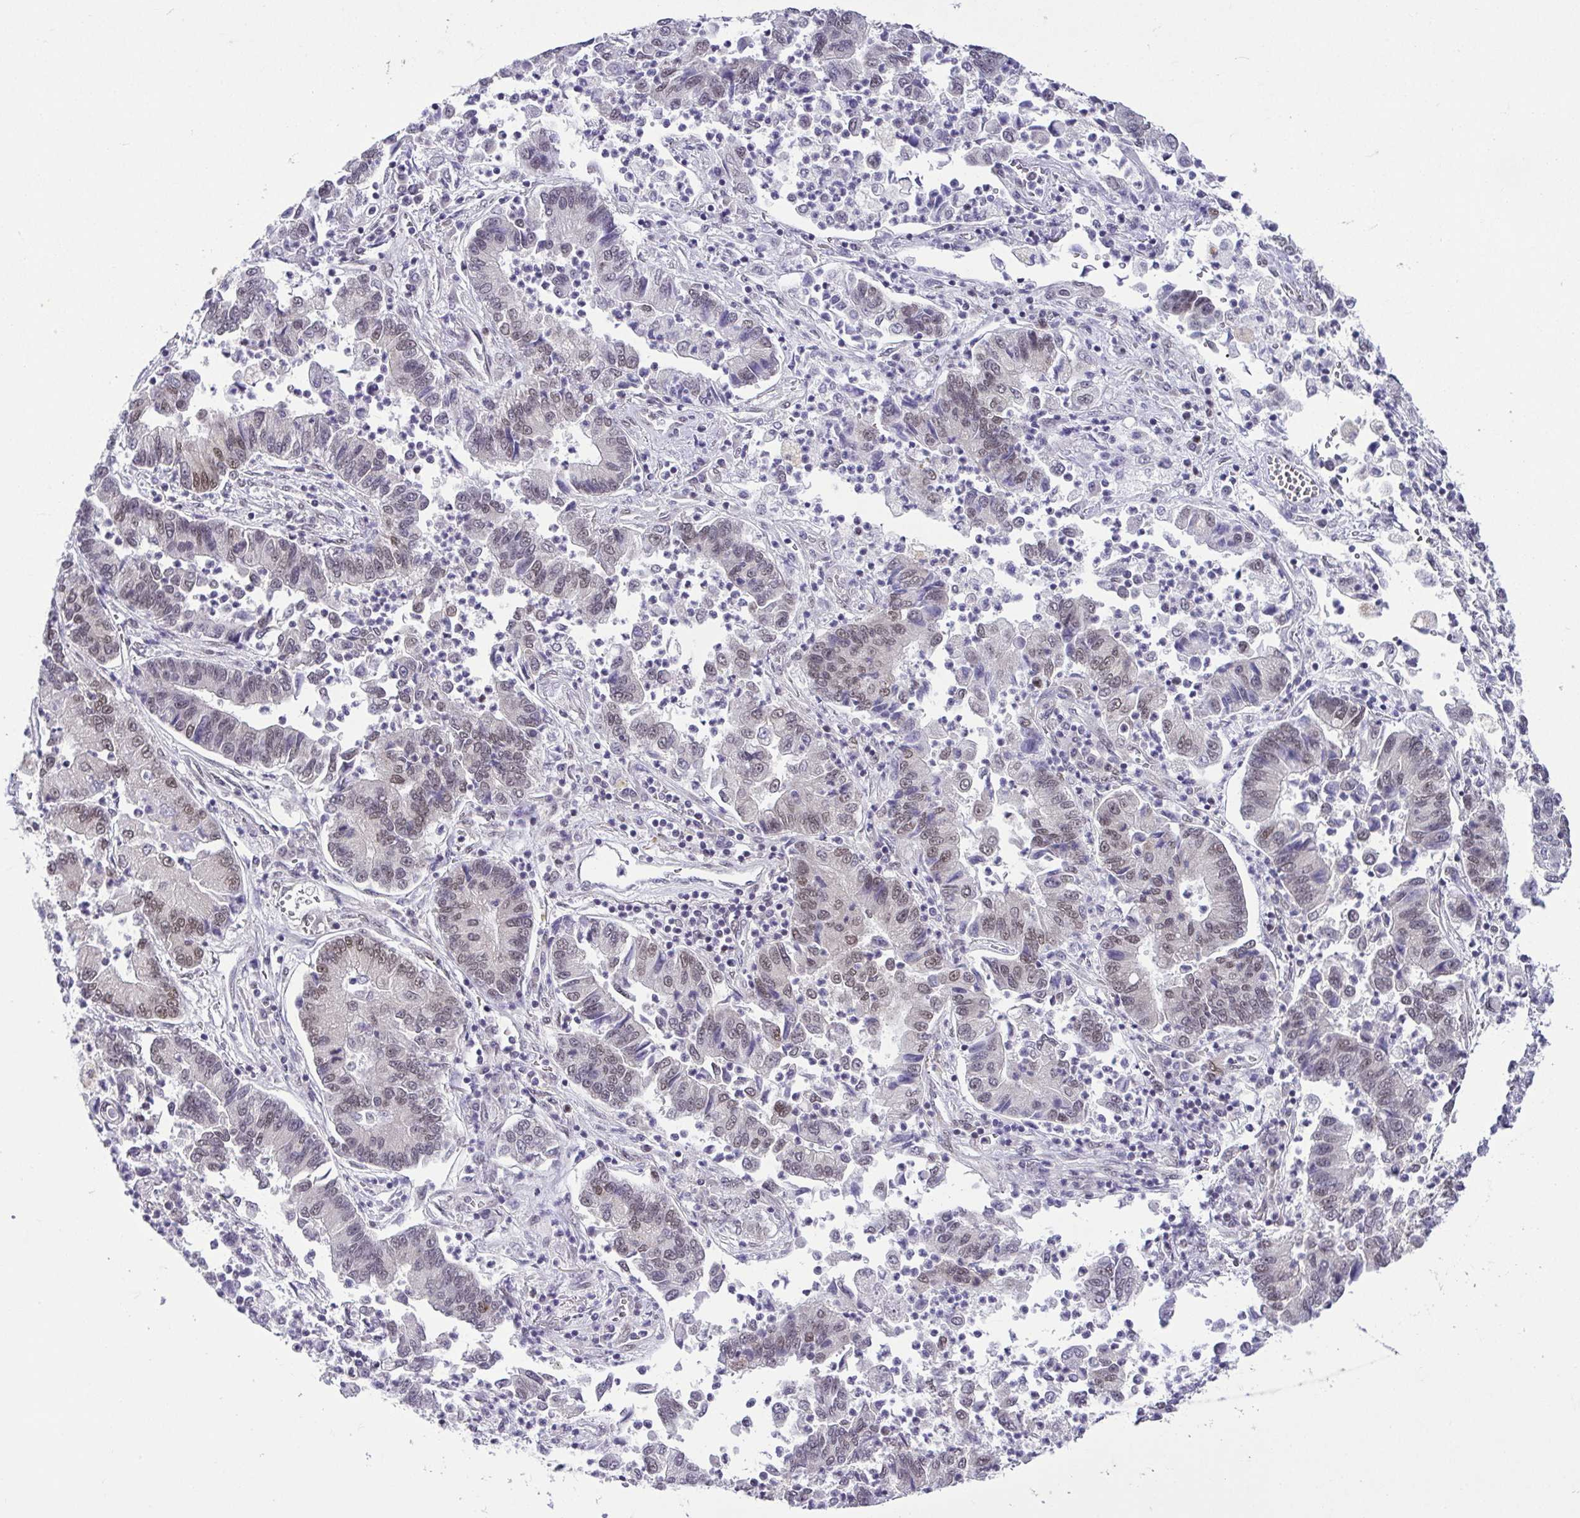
{"staining": {"intensity": "weak", "quantity": "<25%", "location": "nuclear"}, "tissue": "lung cancer", "cell_type": "Tumor cells", "image_type": "cancer", "snomed": [{"axis": "morphology", "description": "Adenocarcinoma, NOS"}, {"axis": "topography", "description": "Lung"}], "caption": "Immunohistochemistry histopathology image of human adenocarcinoma (lung) stained for a protein (brown), which reveals no positivity in tumor cells.", "gene": "RBM3", "patient": {"sex": "female", "age": 57}}